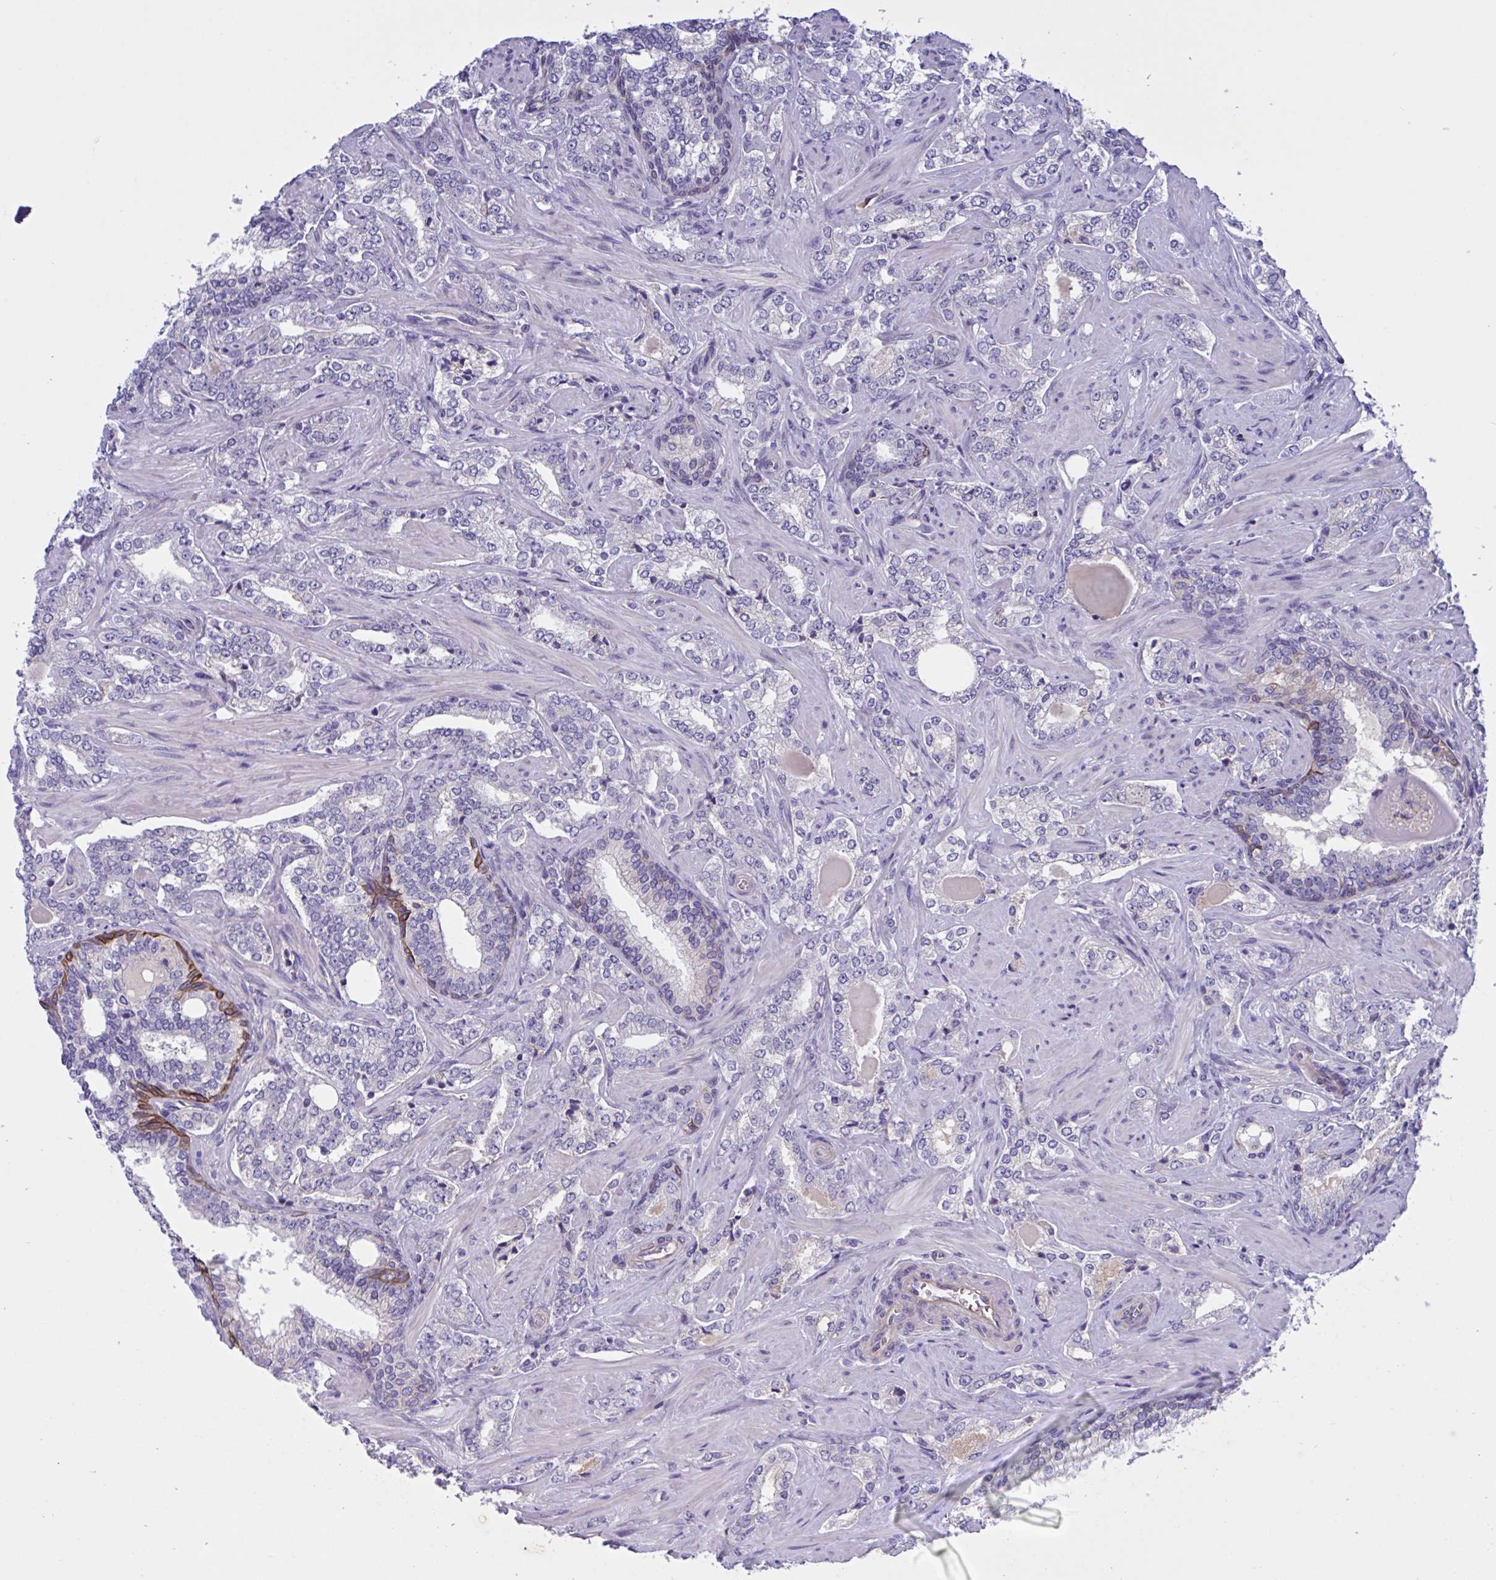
{"staining": {"intensity": "negative", "quantity": "none", "location": "none"}, "tissue": "prostate cancer", "cell_type": "Tumor cells", "image_type": "cancer", "snomed": [{"axis": "morphology", "description": "Adenocarcinoma, High grade"}, {"axis": "topography", "description": "Prostate"}], "caption": "Prostate adenocarcinoma (high-grade) was stained to show a protein in brown. There is no significant expression in tumor cells. (DAB (3,3'-diaminobenzidine) IHC, high magnification).", "gene": "SLC66A1", "patient": {"sex": "male", "age": 60}}